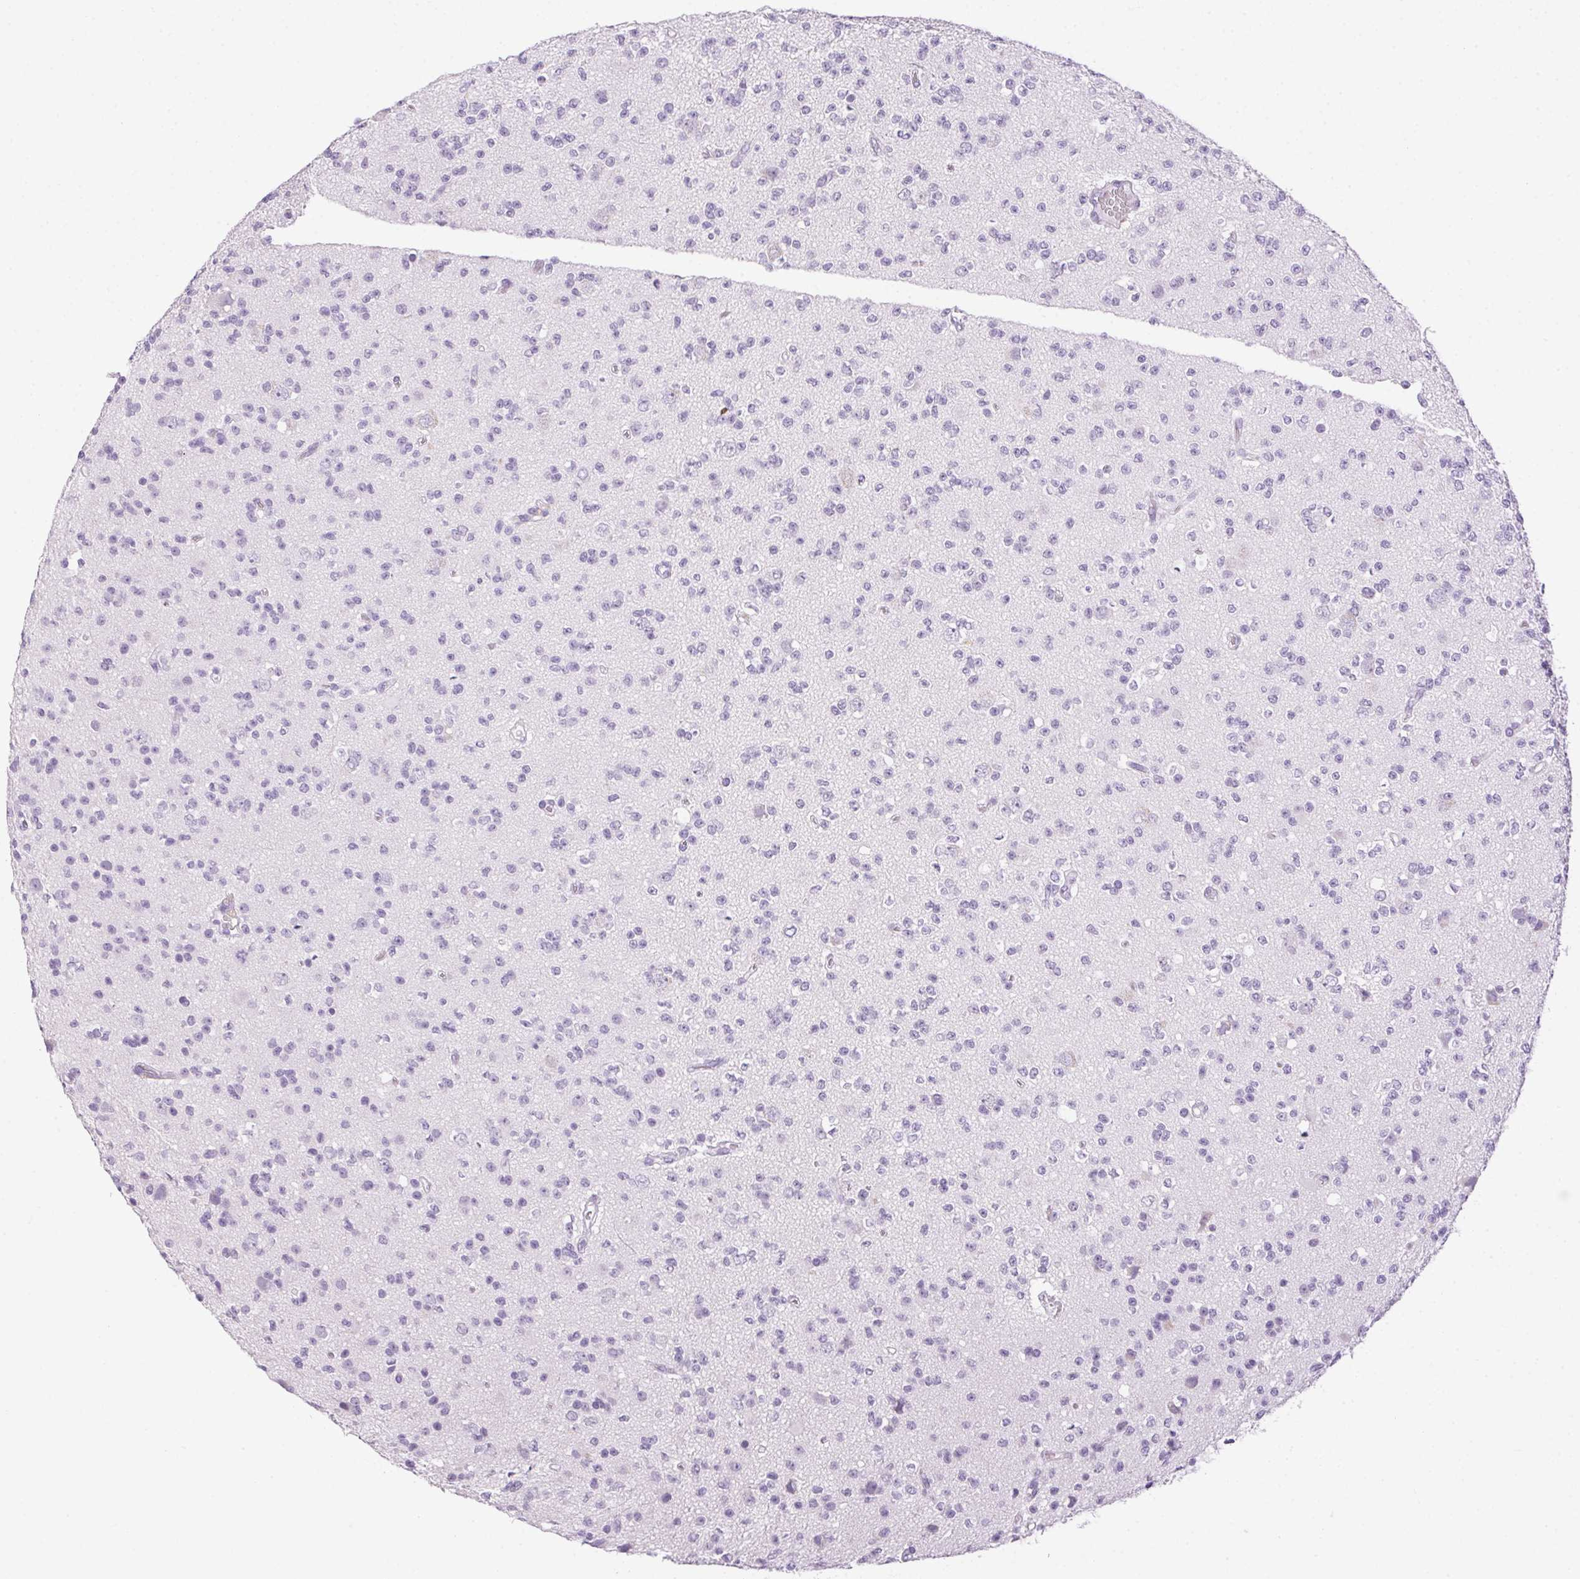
{"staining": {"intensity": "negative", "quantity": "none", "location": "none"}, "tissue": "glioma", "cell_type": "Tumor cells", "image_type": "cancer", "snomed": [{"axis": "morphology", "description": "Glioma, malignant, High grade"}, {"axis": "topography", "description": "Brain"}], "caption": "Tumor cells show no significant positivity in malignant high-grade glioma. (DAB (3,3'-diaminobenzidine) immunohistochemistry visualized using brightfield microscopy, high magnification).", "gene": "POPDC2", "patient": {"sex": "male", "age": 36}}